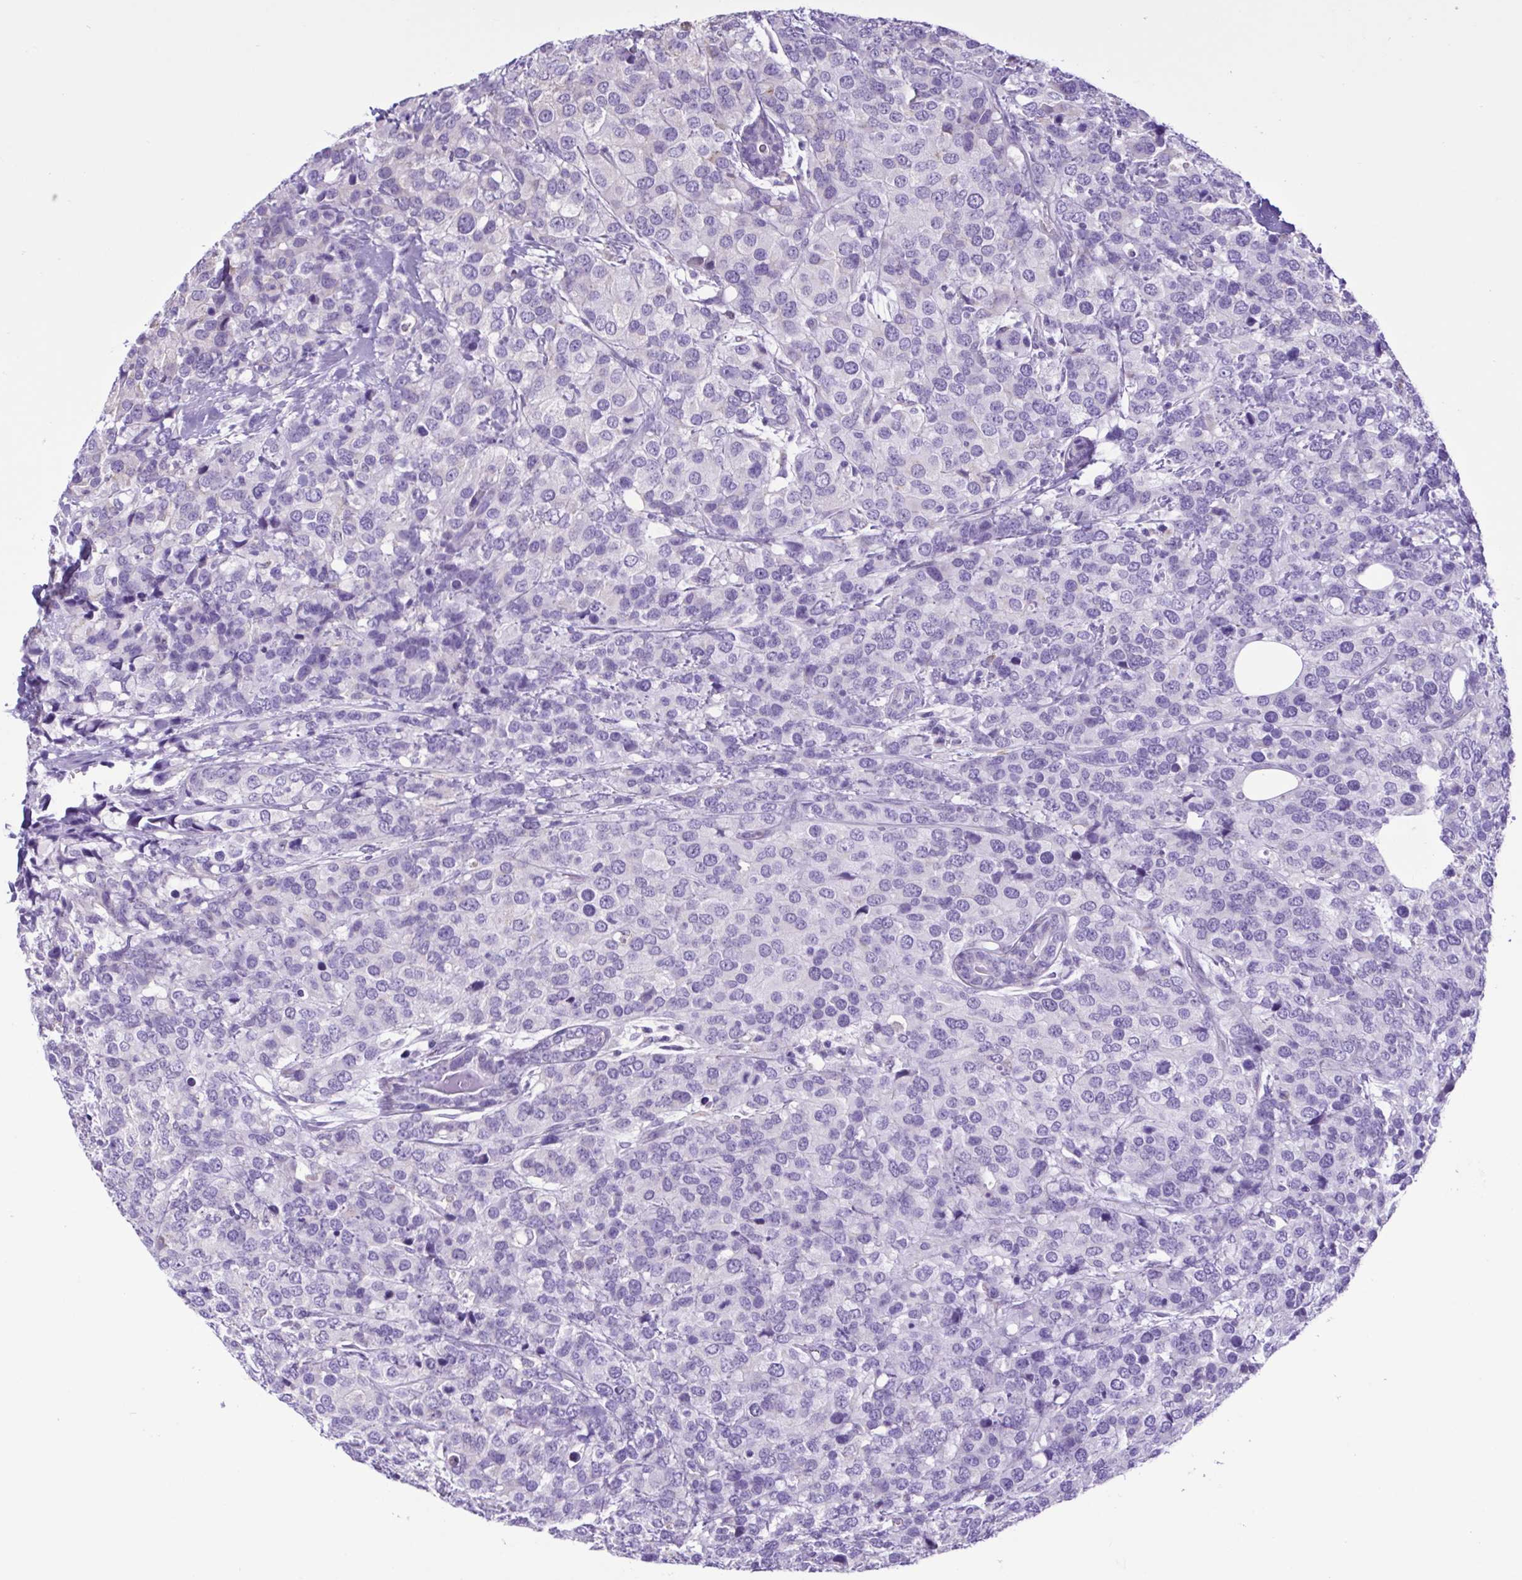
{"staining": {"intensity": "negative", "quantity": "none", "location": "none"}, "tissue": "breast cancer", "cell_type": "Tumor cells", "image_type": "cancer", "snomed": [{"axis": "morphology", "description": "Lobular carcinoma"}, {"axis": "topography", "description": "Breast"}], "caption": "Image shows no protein staining in tumor cells of breast cancer (lobular carcinoma) tissue. (Stains: DAB (3,3'-diaminobenzidine) IHC with hematoxylin counter stain, Microscopy: brightfield microscopy at high magnification).", "gene": "CBY2", "patient": {"sex": "female", "age": 59}}